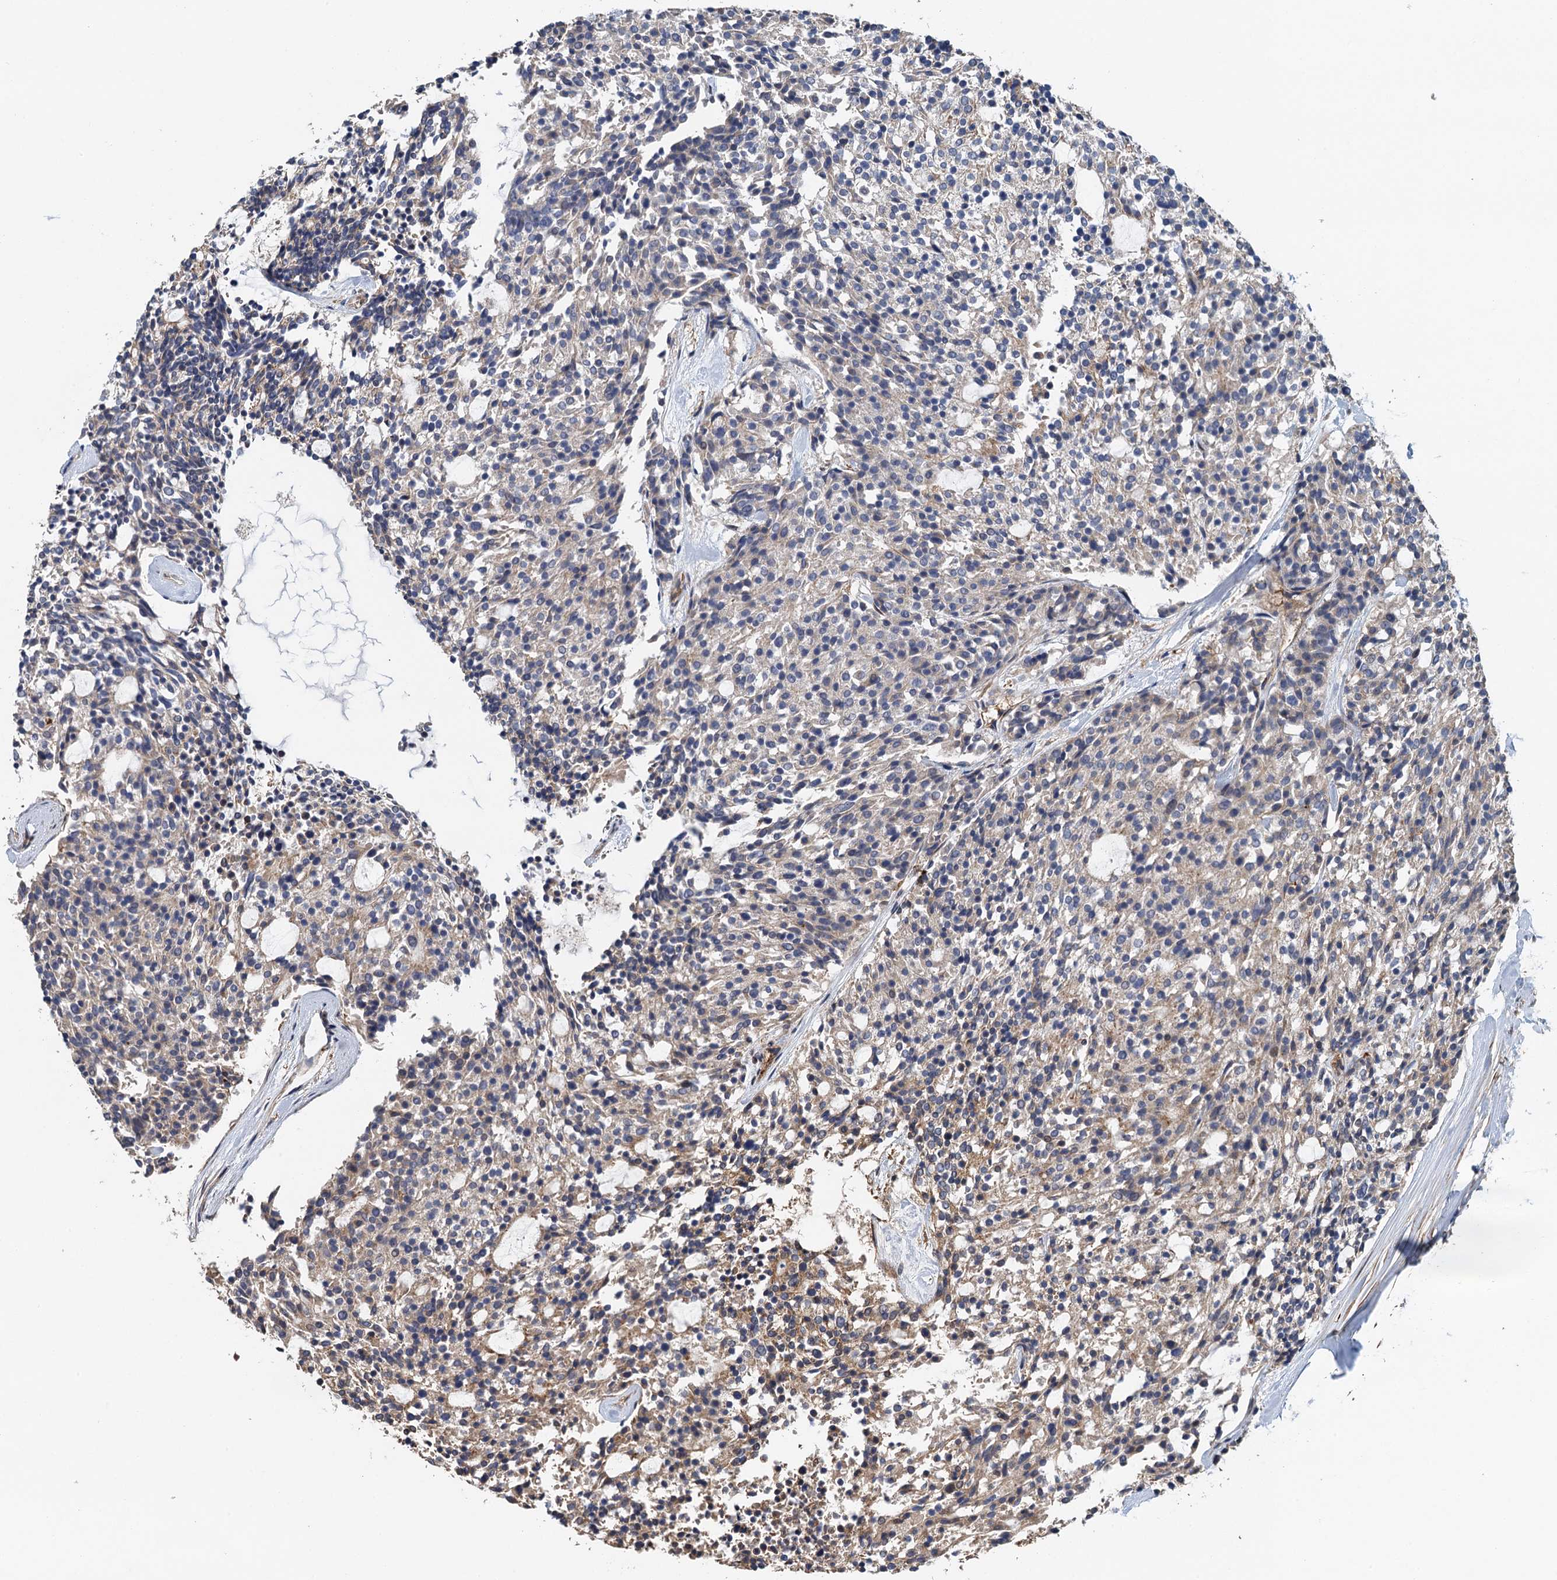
{"staining": {"intensity": "weak", "quantity": "<25%", "location": "cytoplasmic/membranous"}, "tissue": "carcinoid", "cell_type": "Tumor cells", "image_type": "cancer", "snomed": [{"axis": "morphology", "description": "Carcinoid, malignant, NOS"}, {"axis": "topography", "description": "Pancreas"}], "caption": "Protein analysis of carcinoid (malignant) exhibits no significant positivity in tumor cells.", "gene": "MEAK7", "patient": {"sex": "female", "age": 54}}